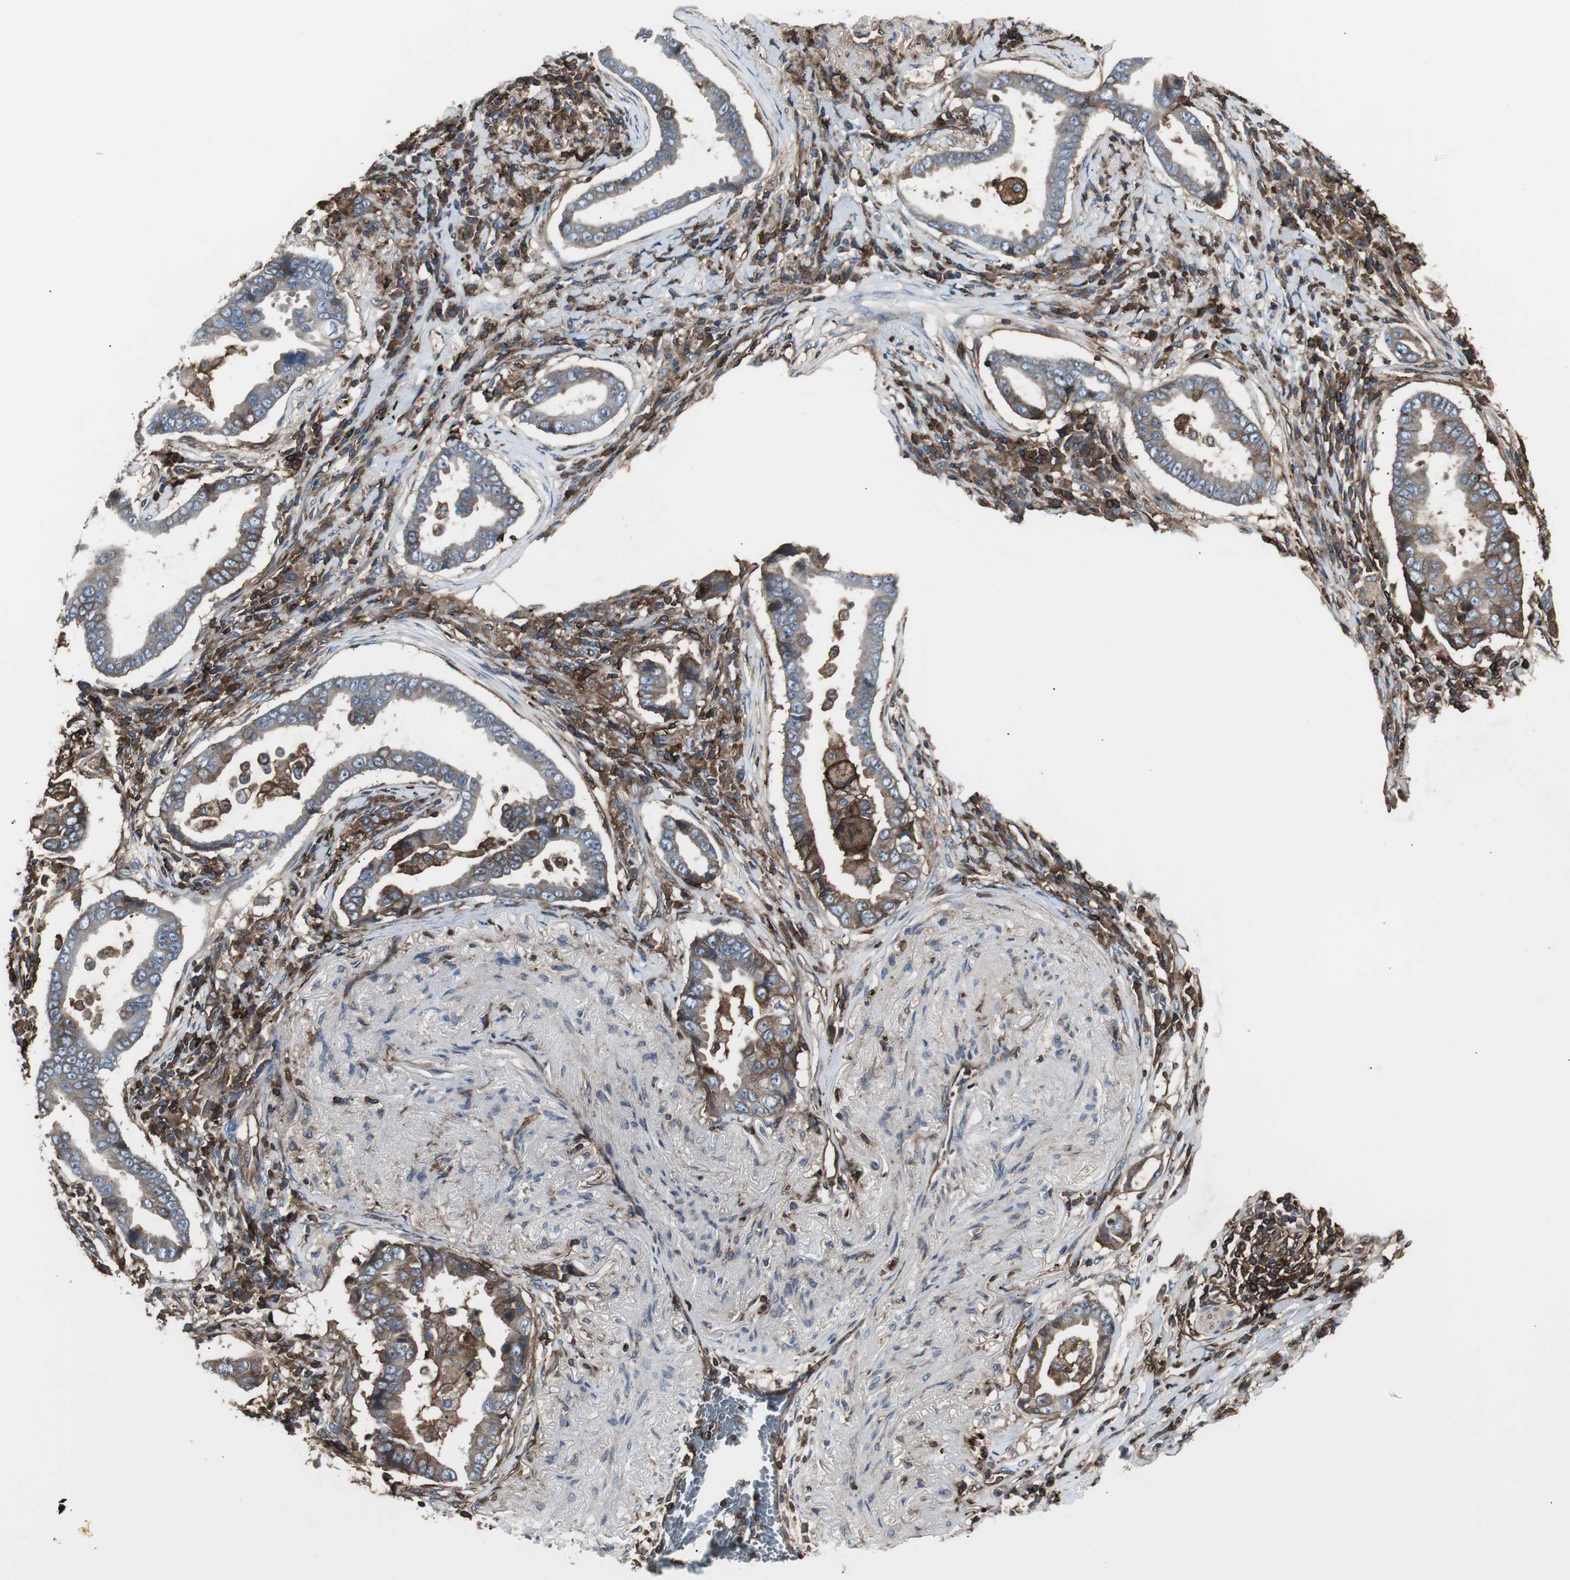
{"staining": {"intensity": "strong", "quantity": "25%-75%", "location": "cytoplasmic/membranous"}, "tissue": "lung cancer", "cell_type": "Tumor cells", "image_type": "cancer", "snomed": [{"axis": "morphology", "description": "Normal tissue, NOS"}, {"axis": "morphology", "description": "Inflammation, NOS"}, {"axis": "morphology", "description": "Adenocarcinoma, NOS"}, {"axis": "topography", "description": "Lung"}], "caption": "Immunohistochemical staining of human lung cancer exhibits high levels of strong cytoplasmic/membranous expression in about 25%-75% of tumor cells.", "gene": "B2M", "patient": {"sex": "female", "age": 64}}